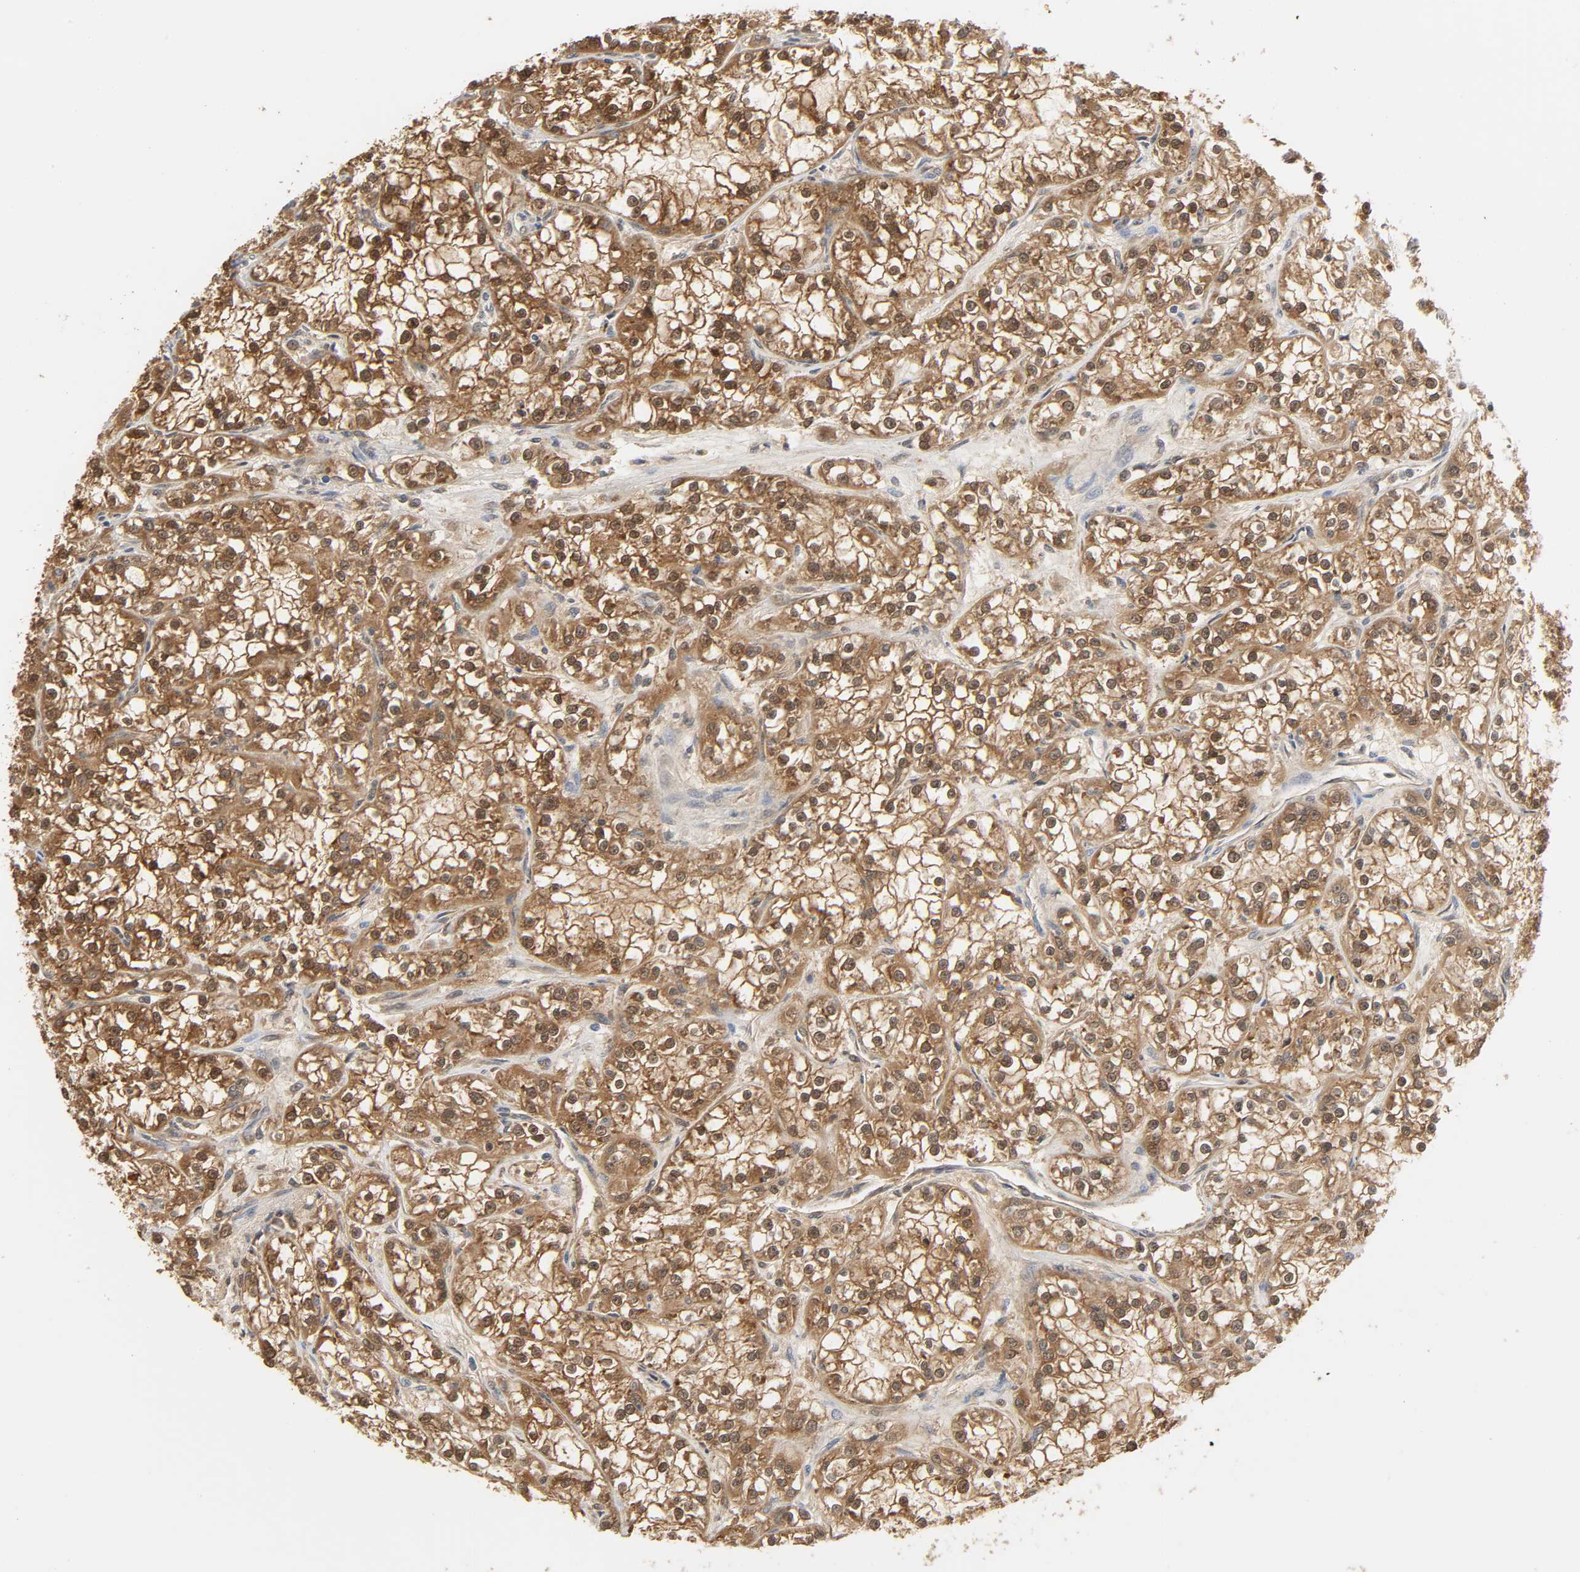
{"staining": {"intensity": "strong", "quantity": ">75%", "location": "cytoplasmic/membranous,nuclear"}, "tissue": "renal cancer", "cell_type": "Tumor cells", "image_type": "cancer", "snomed": [{"axis": "morphology", "description": "Adenocarcinoma, NOS"}, {"axis": "topography", "description": "Kidney"}], "caption": "Protein staining demonstrates strong cytoplasmic/membranous and nuclear staining in approximately >75% of tumor cells in renal cancer.", "gene": "MIF", "patient": {"sex": "female", "age": 52}}